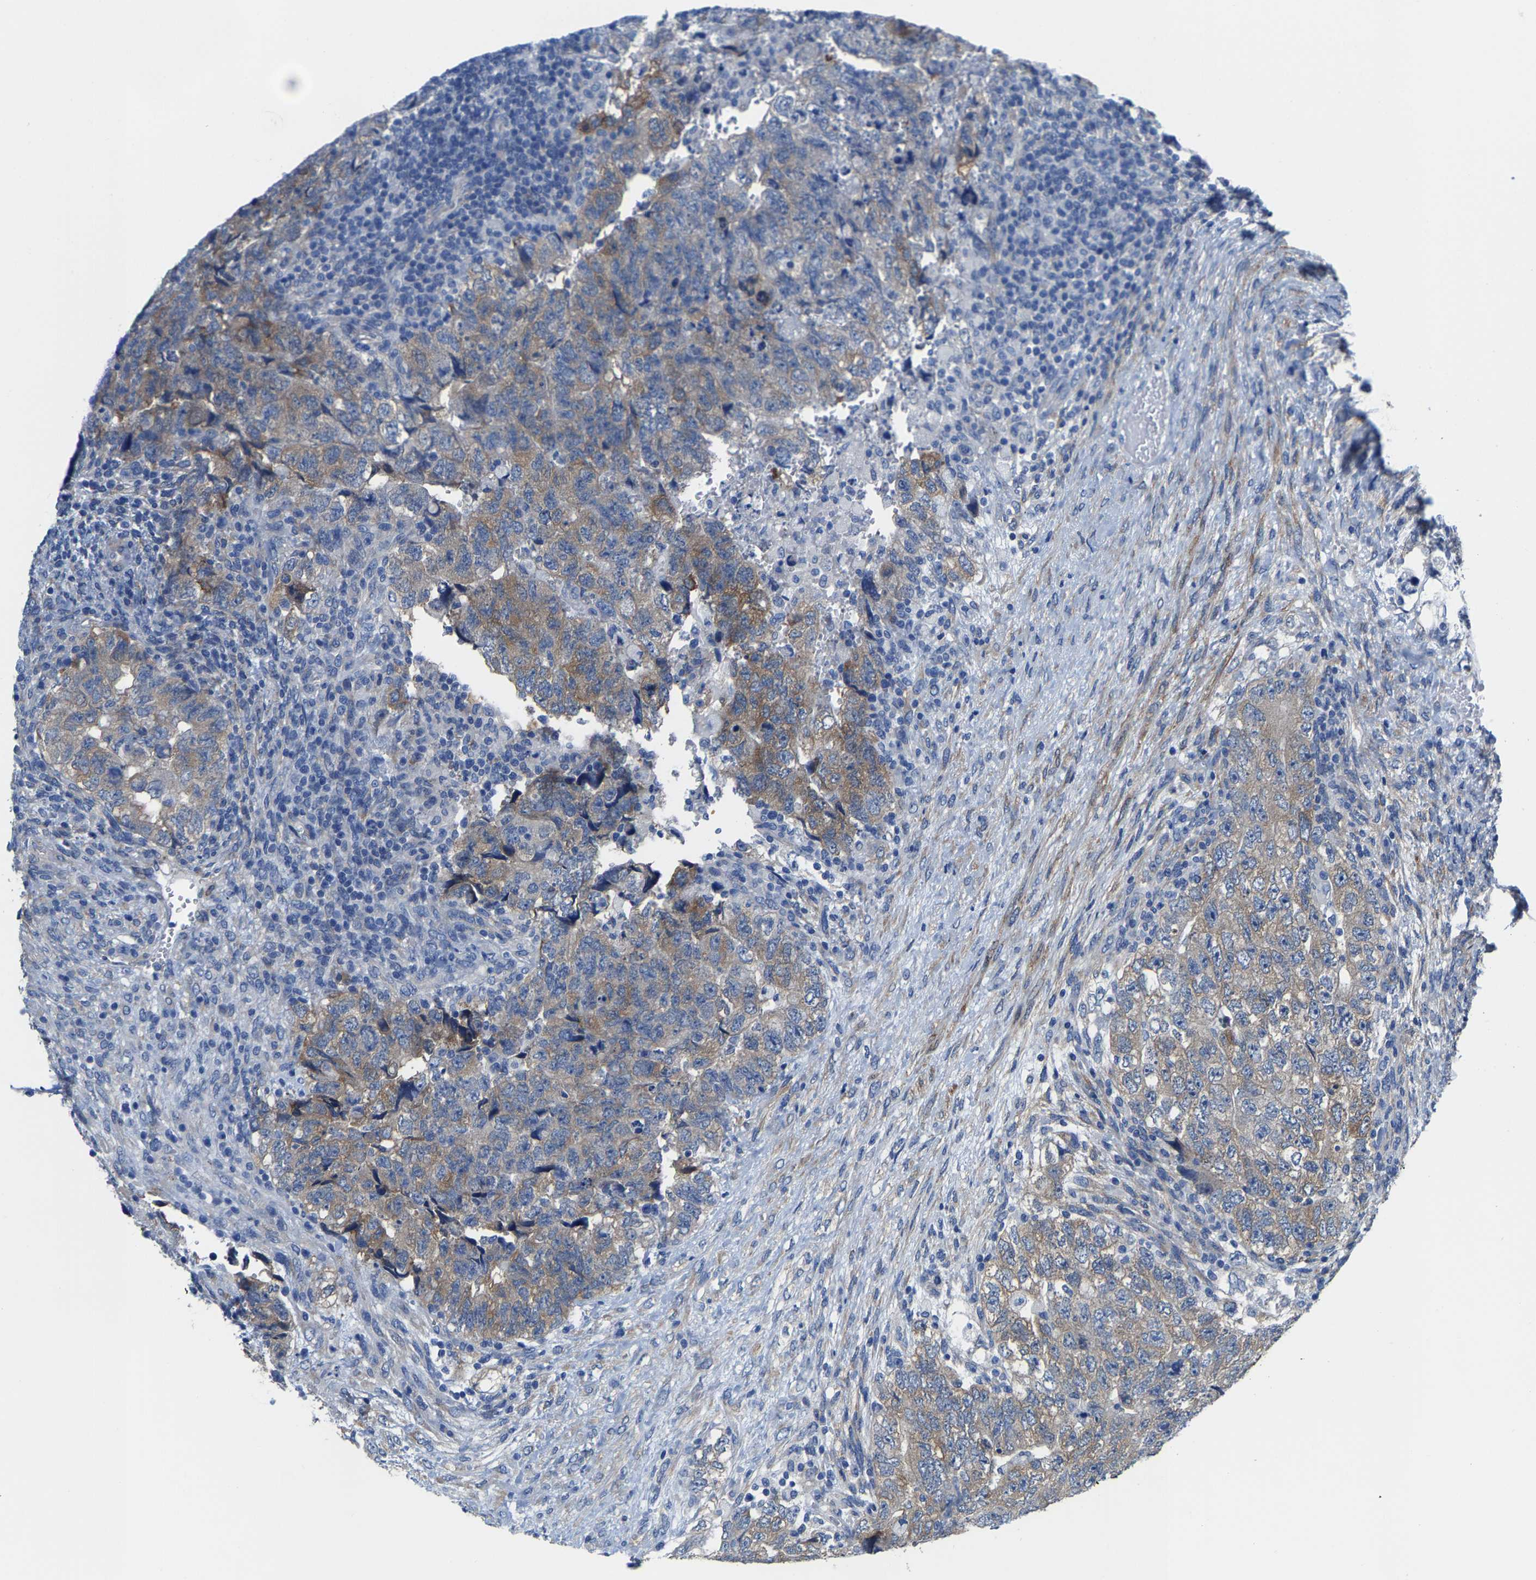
{"staining": {"intensity": "weak", "quantity": "25%-75%", "location": "cytoplasmic/membranous"}, "tissue": "testis cancer", "cell_type": "Tumor cells", "image_type": "cancer", "snomed": [{"axis": "morphology", "description": "Carcinoma, Embryonal, NOS"}, {"axis": "topography", "description": "Testis"}], "caption": "Tumor cells show weak cytoplasmic/membranous expression in approximately 25%-75% of cells in testis embryonal carcinoma.", "gene": "DSCAM", "patient": {"sex": "male", "age": 36}}